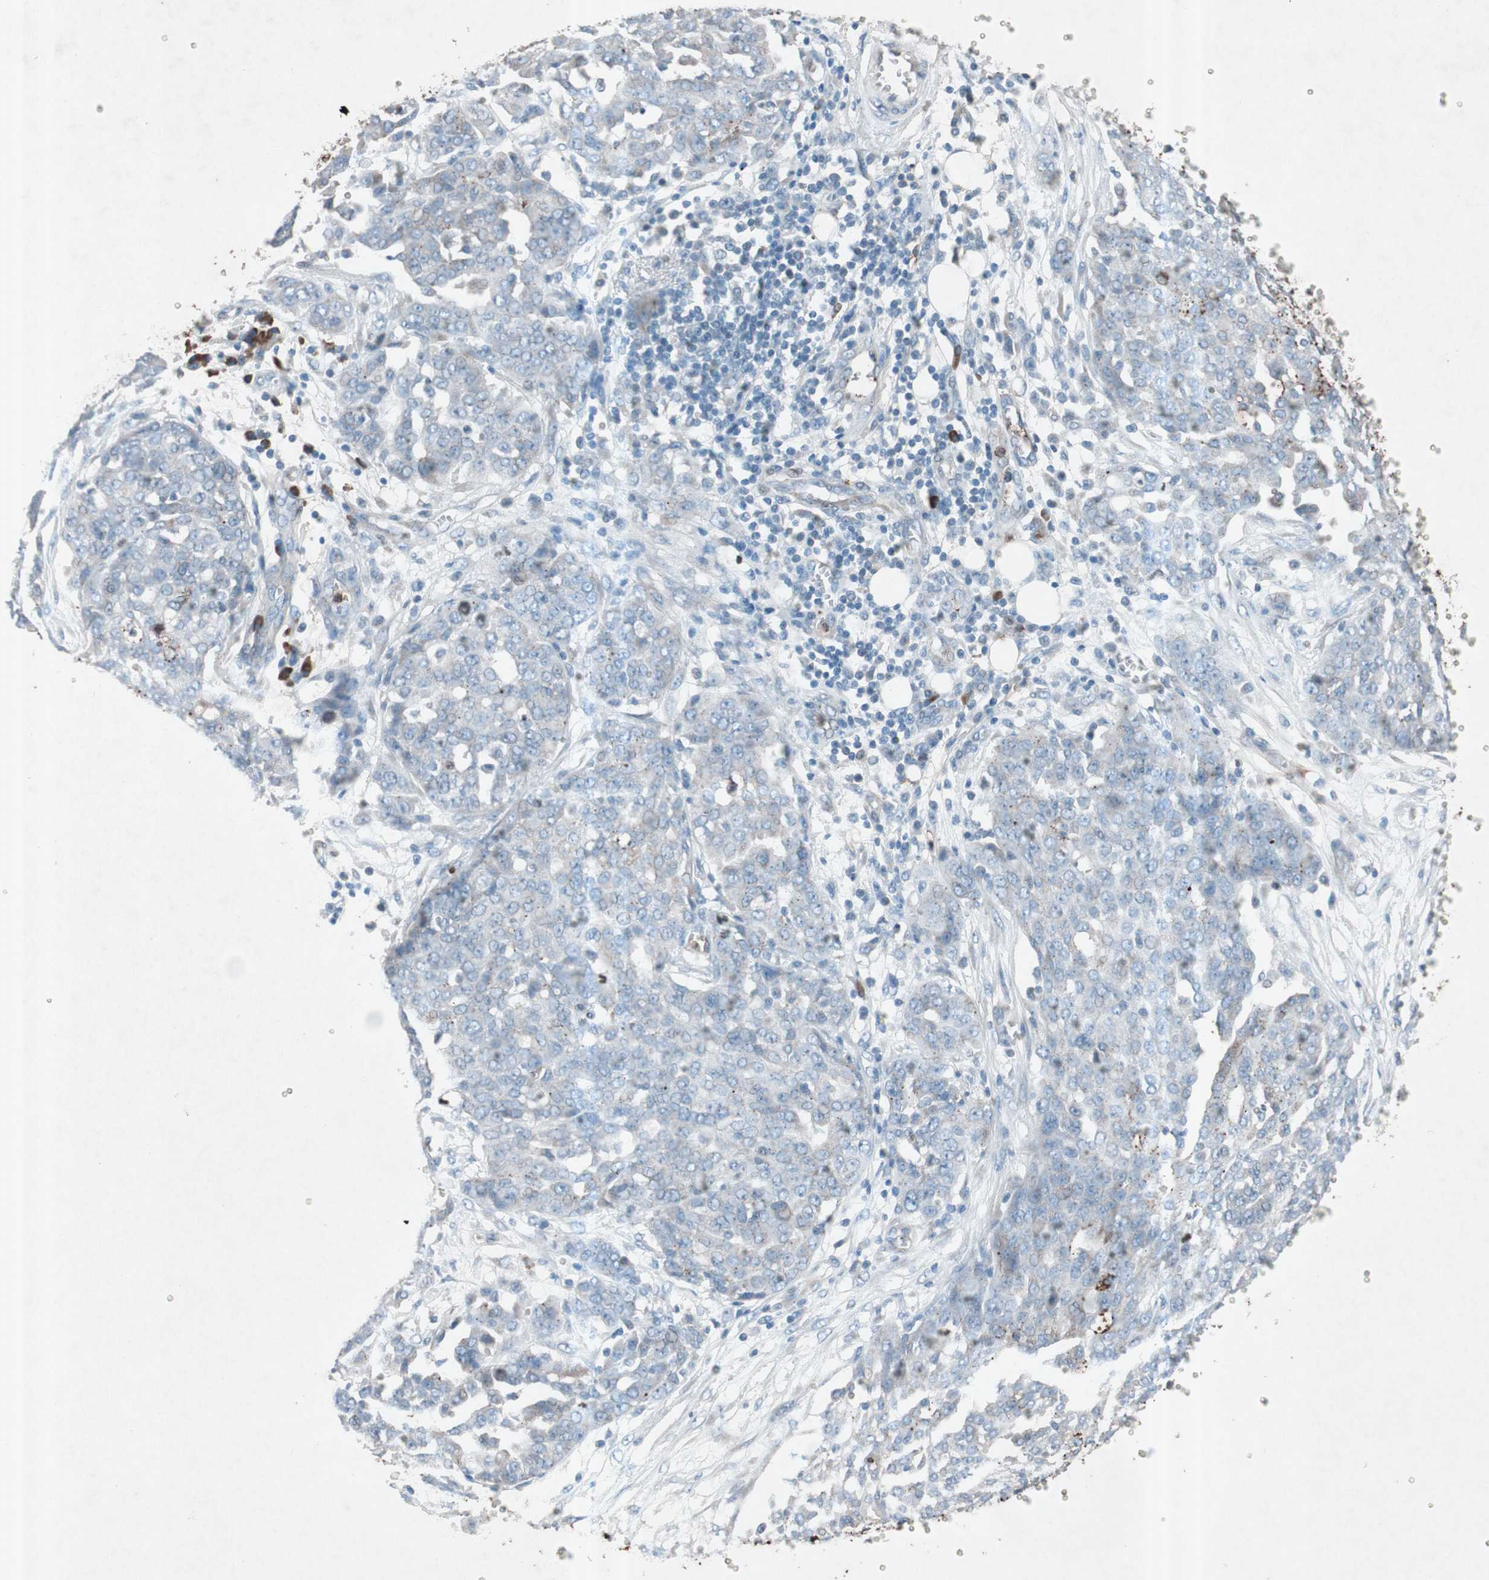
{"staining": {"intensity": "weak", "quantity": "<25%", "location": "cytoplasmic/membranous"}, "tissue": "ovarian cancer", "cell_type": "Tumor cells", "image_type": "cancer", "snomed": [{"axis": "morphology", "description": "Cystadenocarcinoma, serous, NOS"}, {"axis": "topography", "description": "Soft tissue"}, {"axis": "topography", "description": "Ovary"}], "caption": "A high-resolution photomicrograph shows immunohistochemistry (IHC) staining of ovarian cancer (serous cystadenocarcinoma), which exhibits no significant expression in tumor cells.", "gene": "GRB7", "patient": {"sex": "female", "age": 57}}